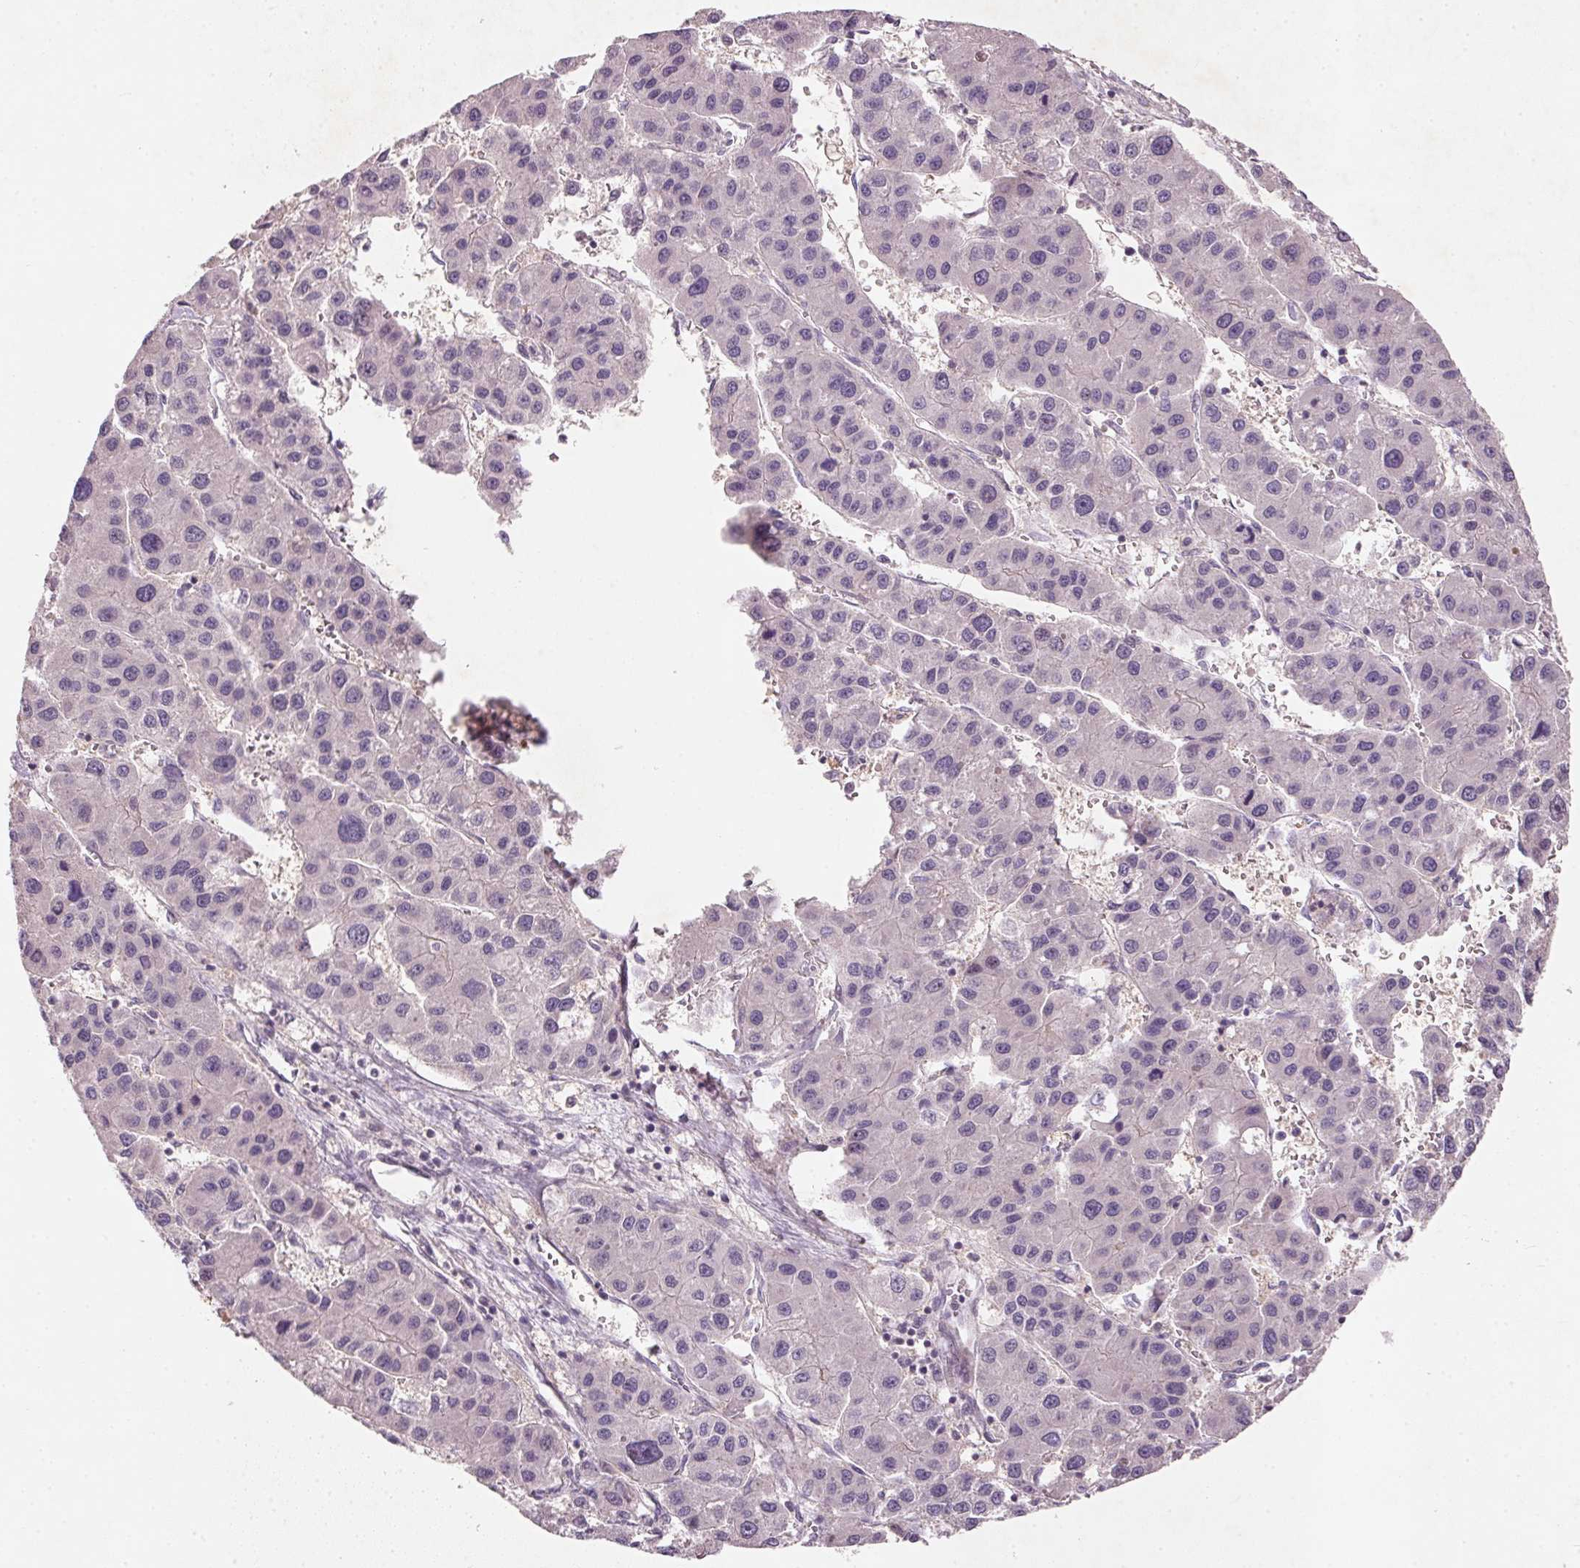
{"staining": {"intensity": "negative", "quantity": "none", "location": "none"}, "tissue": "liver cancer", "cell_type": "Tumor cells", "image_type": "cancer", "snomed": [{"axis": "morphology", "description": "Carcinoma, Hepatocellular, NOS"}, {"axis": "topography", "description": "Liver"}], "caption": "Immunohistochemistry (IHC) image of liver cancer stained for a protein (brown), which exhibits no positivity in tumor cells.", "gene": "KCNK15", "patient": {"sex": "male", "age": 73}}